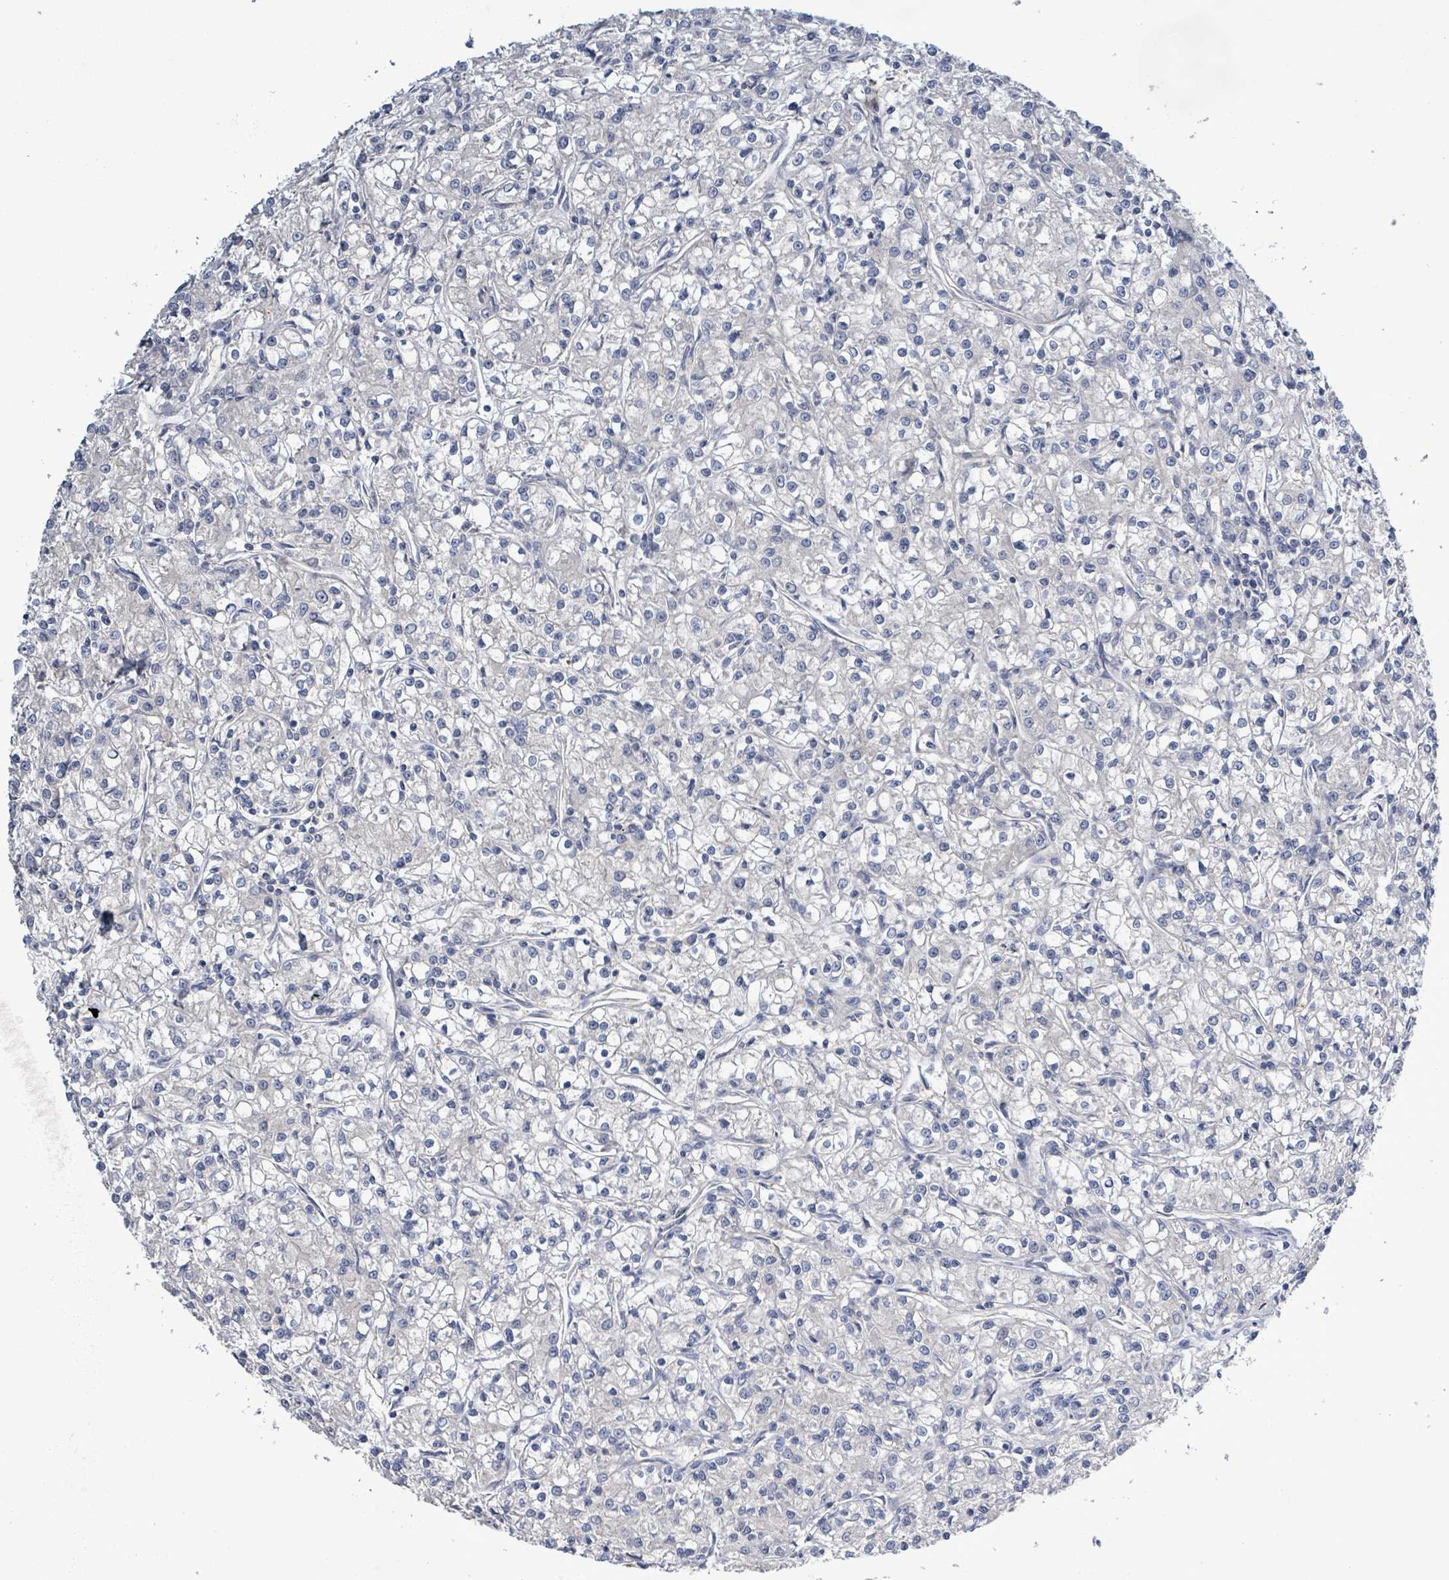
{"staining": {"intensity": "negative", "quantity": "none", "location": "none"}, "tissue": "renal cancer", "cell_type": "Tumor cells", "image_type": "cancer", "snomed": [{"axis": "morphology", "description": "Adenocarcinoma, NOS"}, {"axis": "topography", "description": "Kidney"}], "caption": "IHC photomicrograph of neoplastic tissue: adenocarcinoma (renal) stained with DAB displays no significant protein staining in tumor cells. The staining is performed using DAB brown chromogen with nuclei counter-stained in using hematoxylin.", "gene": "KRAS", "patient": {"sex": "female", "age": 59}}